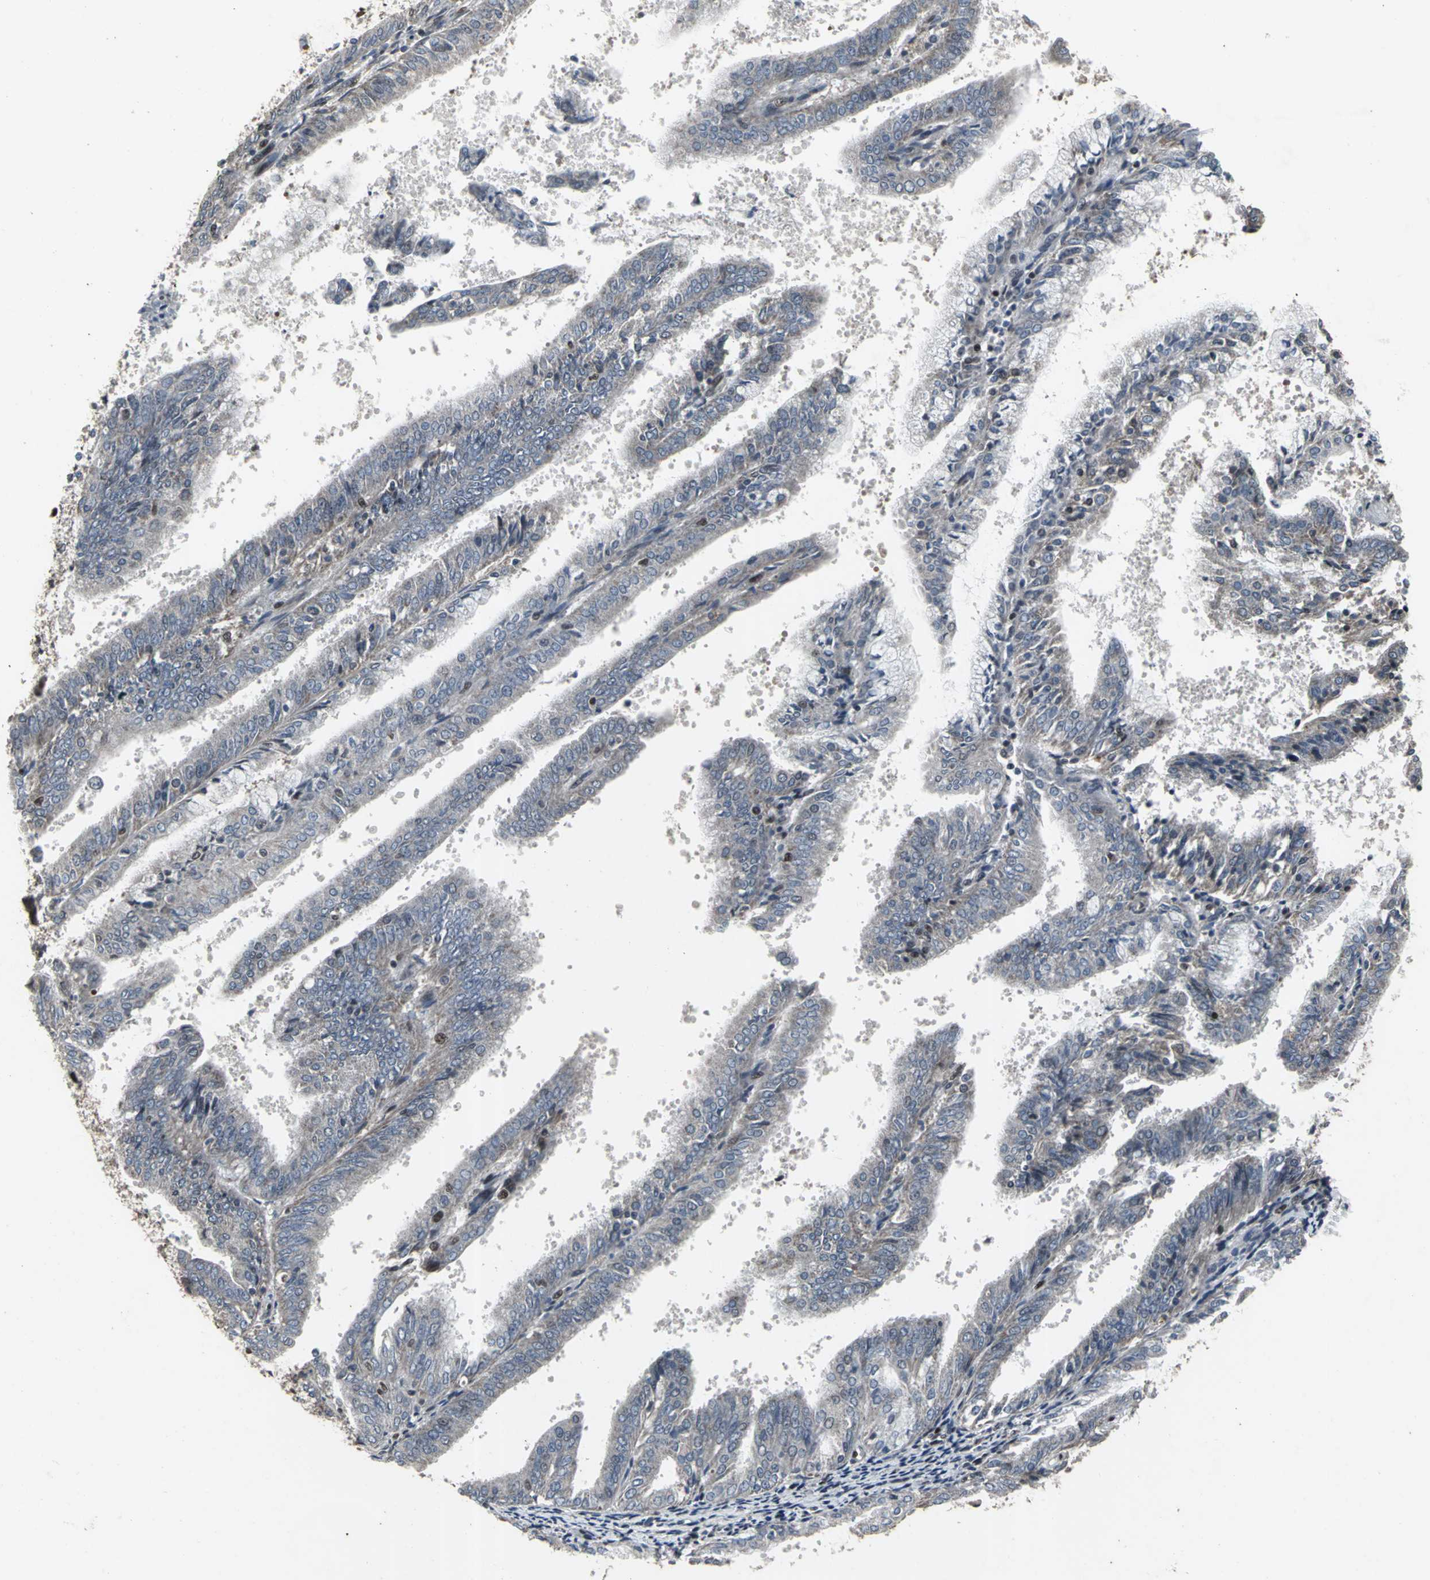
{"staining": {"intensity": "moderate", "quantity": "<25%", "location": "nuclear"}, "tissue": "endometrial cancer", "cell_type": "Tumor cells", "image_type": "cancer", "snomed": [{"axis": "morphology", "description": "Adenocarcinoma, NOS"}, {"axis": "topography", "description": "Endometrium"}], "caption": "Protein expression analysis of endometrial cancer reveals moderate nuclear staining in about <25% of tumor cells. Nuclei are stained in blue.", "gene": "SRF", "patient": {"sex": "female", "age": 63}}